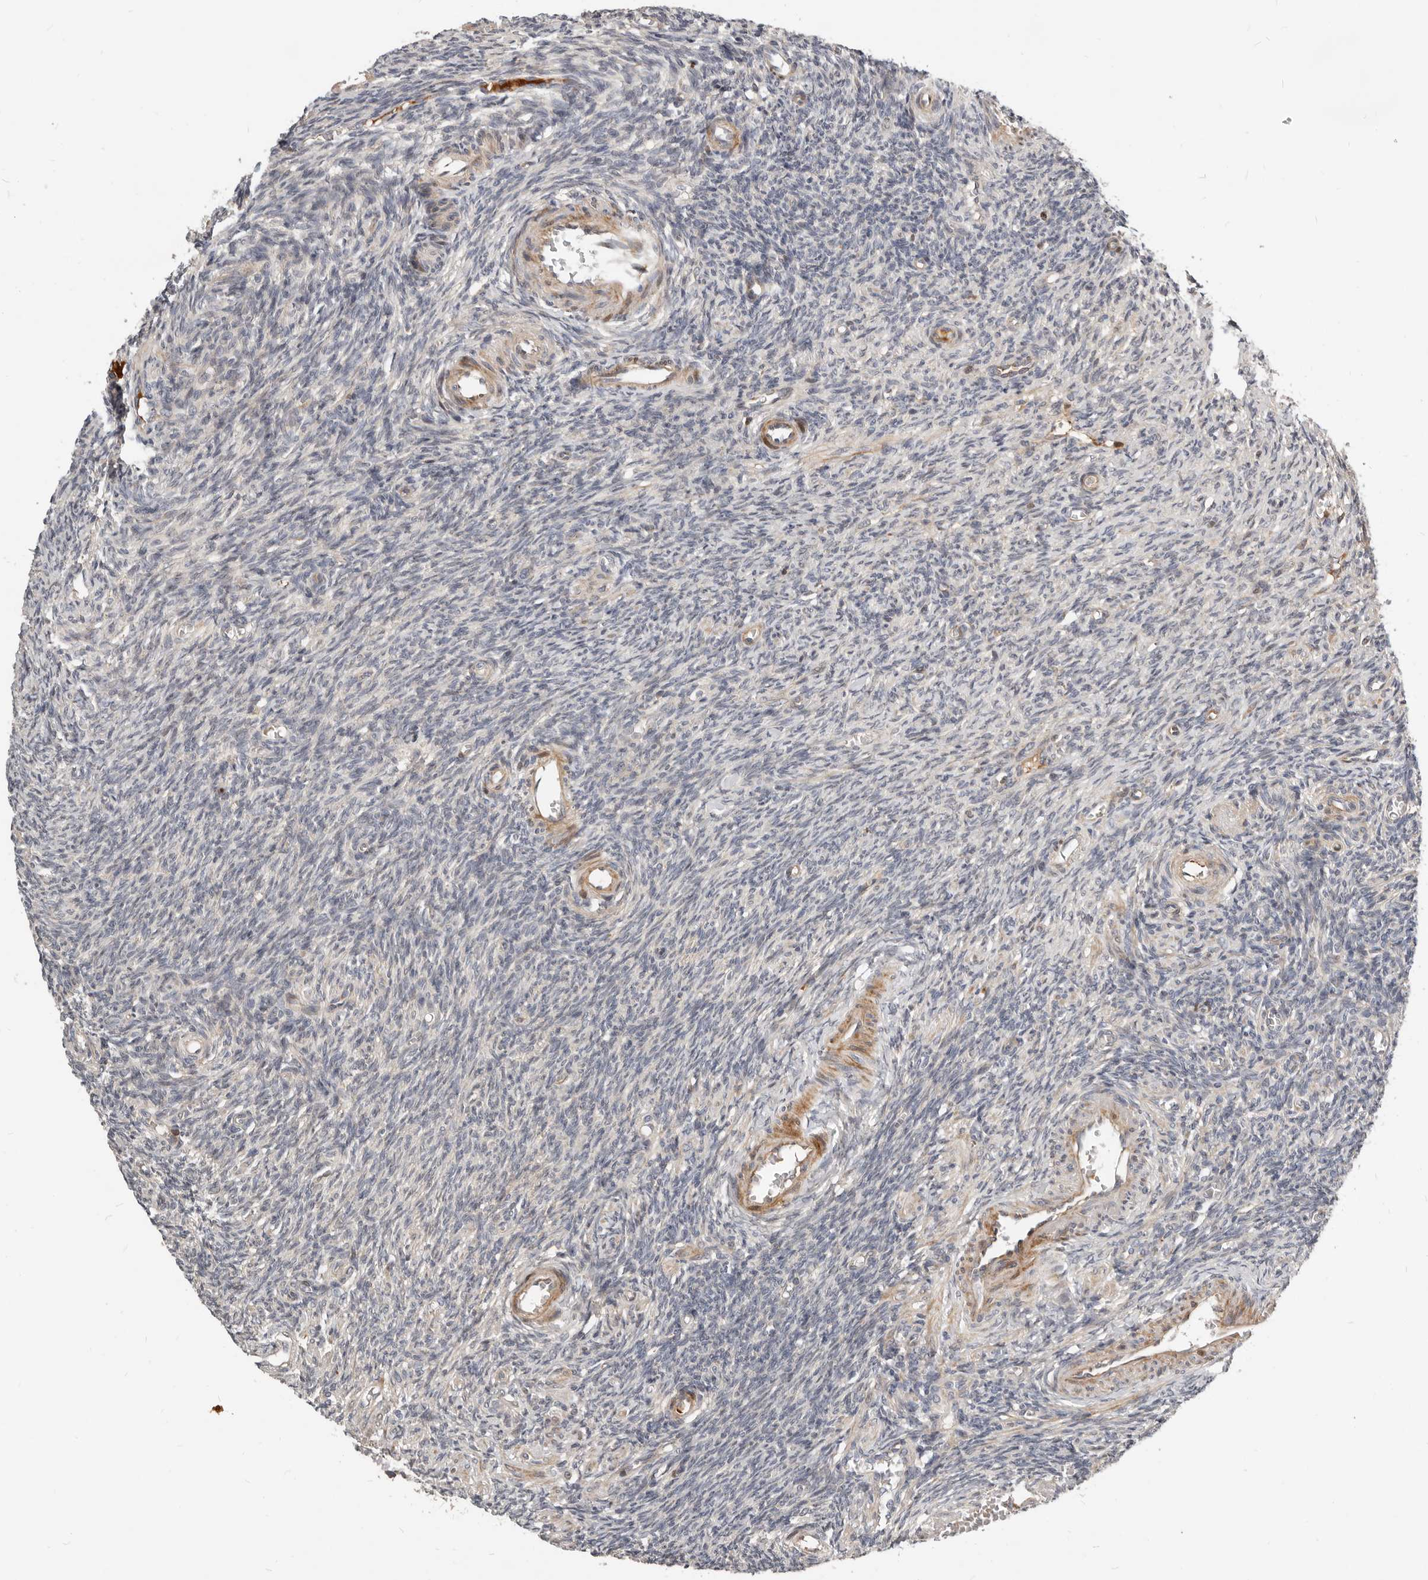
{"staining": {"intensity": "negative", "quantity": "none", "location": "none"}, "tissue": "ovary", "cell_type": "Ovarian stroma cells", "image_type": "normal", "snomed": [{"axis": "morphology", "description": "Normal tissue, NOS"}, {"axis": "topography", "description": "Ovary"}], "caption": "Ovary stained for a protein using immunohistochemistry (IHC) exhibits no expression ovarian stroma cells.", "gene": "NPY4R2", "patient": {"sex": "female", "age": 27}}